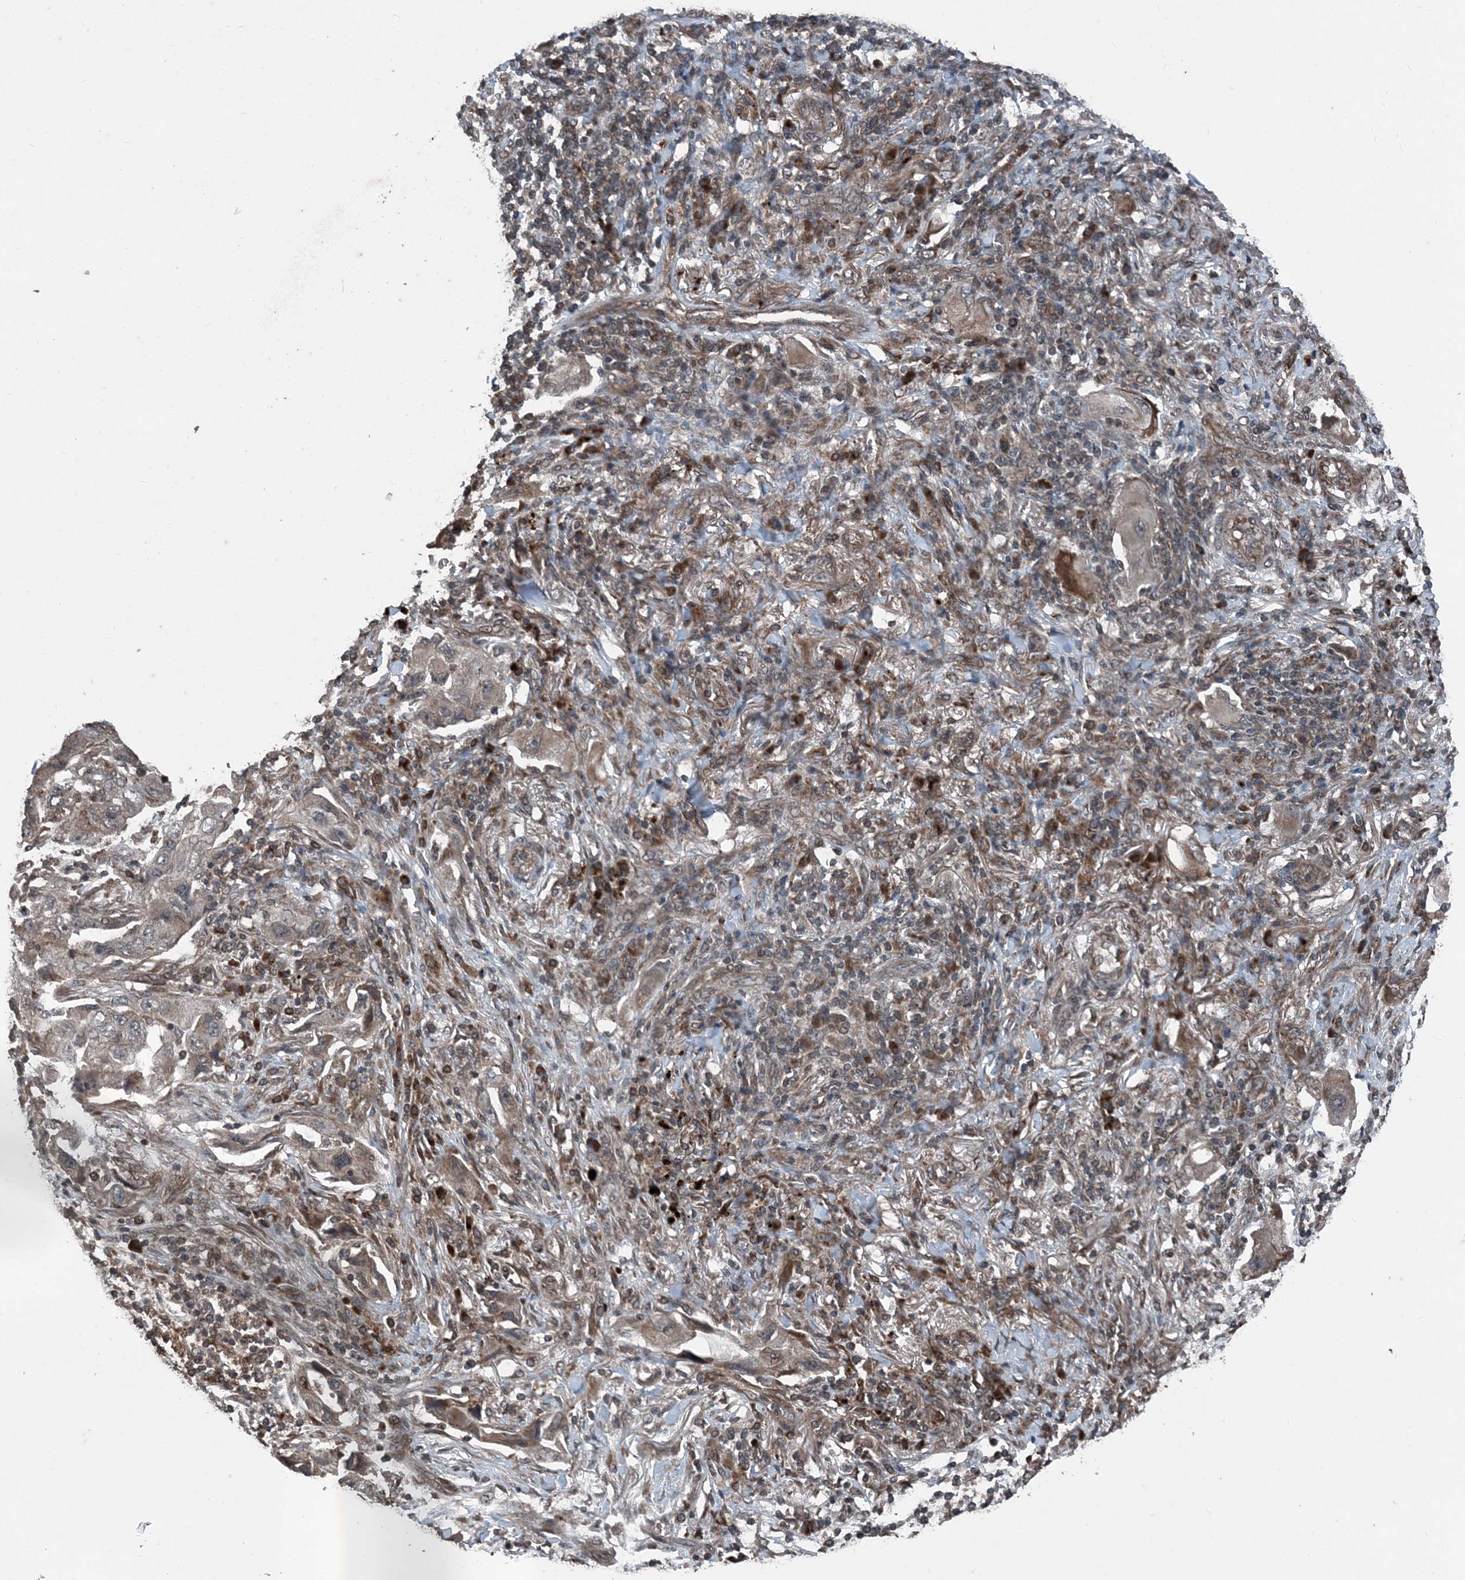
{"staining": {"intensity": "weak", "quantity": "25%-75%", "location": "cytoplasmic/membranous"}, "tissue": "lung cancer", "cell_type": "Tumor cells", "image_type": "cancer", "snomed": [{"axis": "morphology", "description": "Adenocarcinoma, NOS"}, {"axis": "topography", "description": "Lung"}], "caption": "Protein expression analysis of human lung adenocarcinoma reveals weak cytoplasmic/membranous positivity in about 25%-75% of tumor cells.", "gene": "CFL1", "patient": {"sex": "female", "age": 65}}